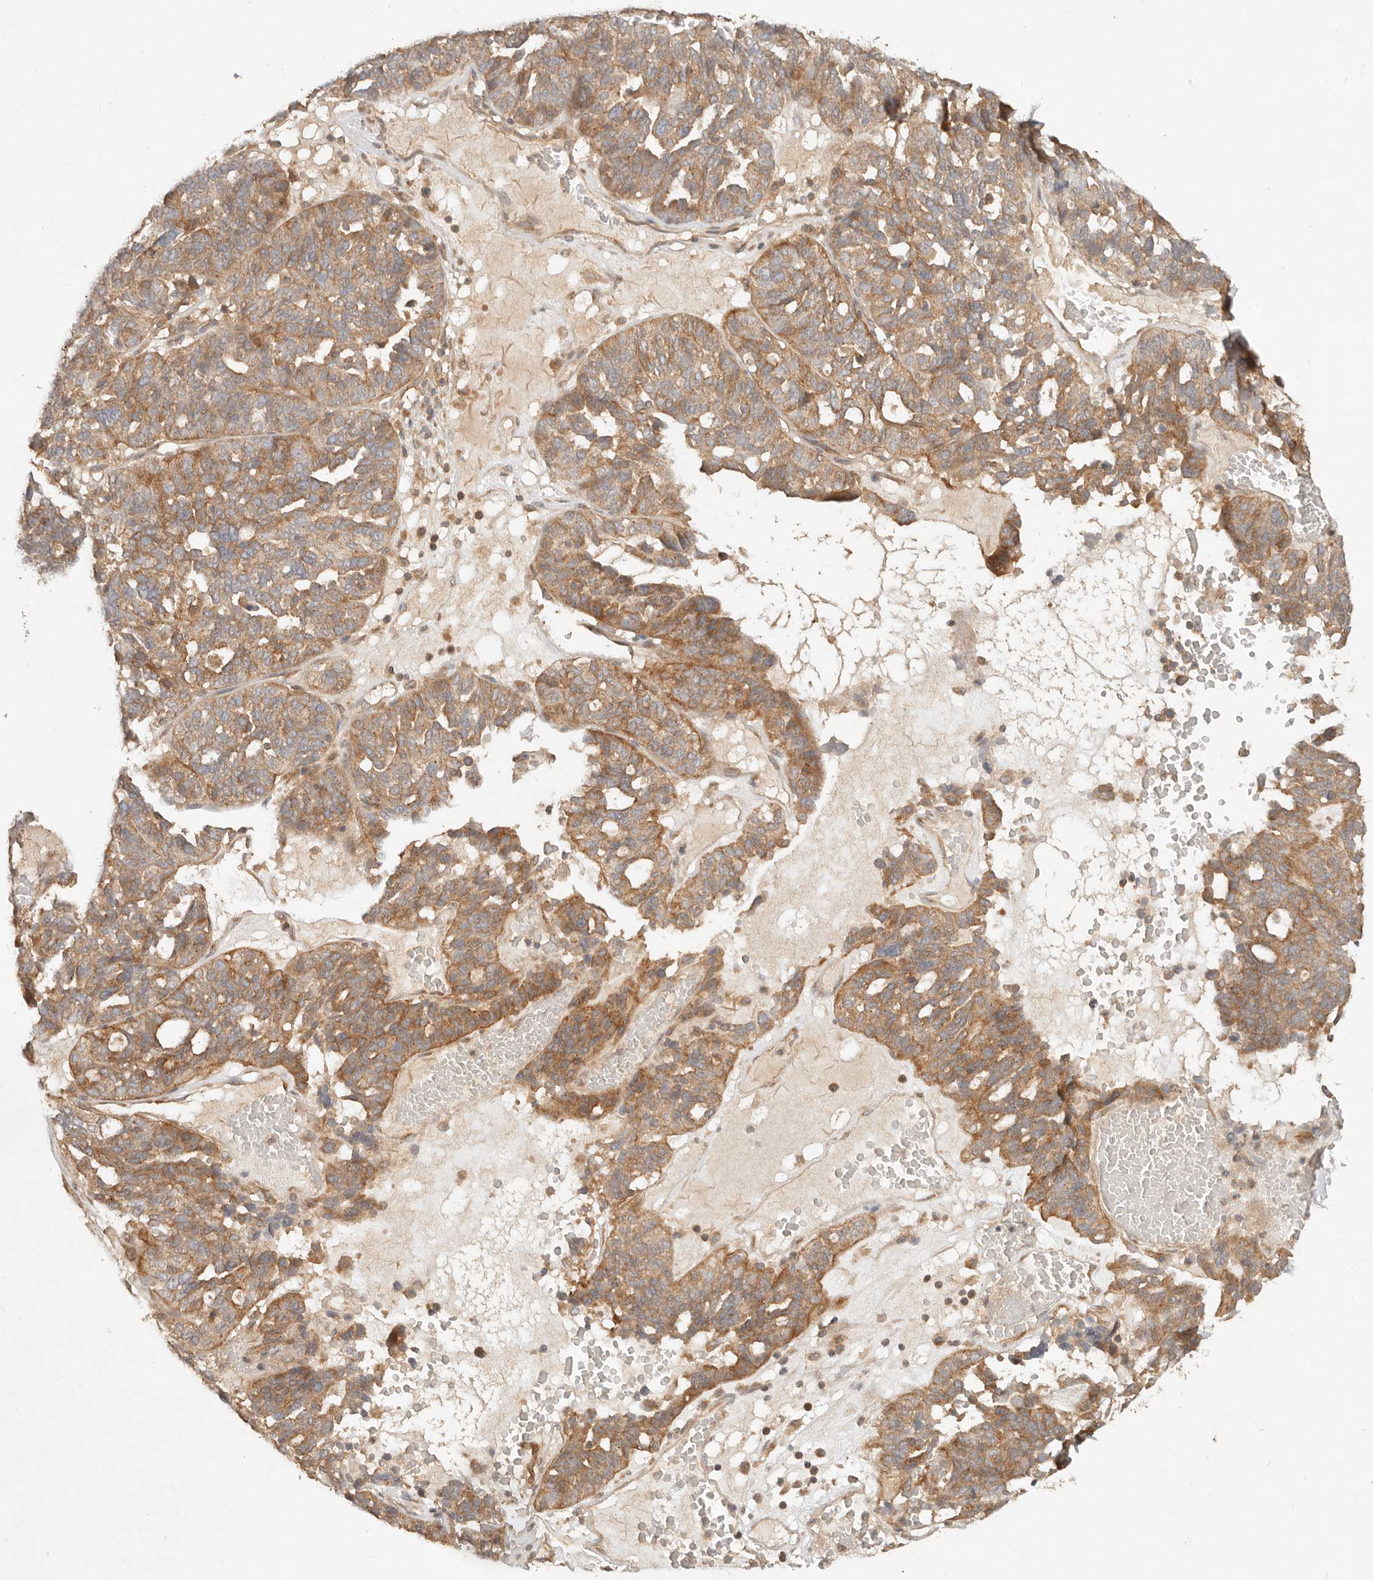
{"staining": {"intensity": "moderate", "quantity": ">75%", "location": "cytoplasmic/membranous"}, "tissue": "ovarian cancer", "cell_type": "Tumor cells", "image_type": "cancer", "snomed": [{"axis": "morphology", "description": "Cystadenocarcinoma, serous, NOS"}, {"axis": "topography", "description": "Ovary"}], "caption": "Tumor cells demonstrate moderate cytoplasmic/membranous expression in approximately >75% of cells in ovarian serous cystadenocarcinoma. The protein of interest is shown in brown color, while the nuclei are stained blue.", "gene": "HECTD3", "patient": {"sex": "female", "age": 59}}